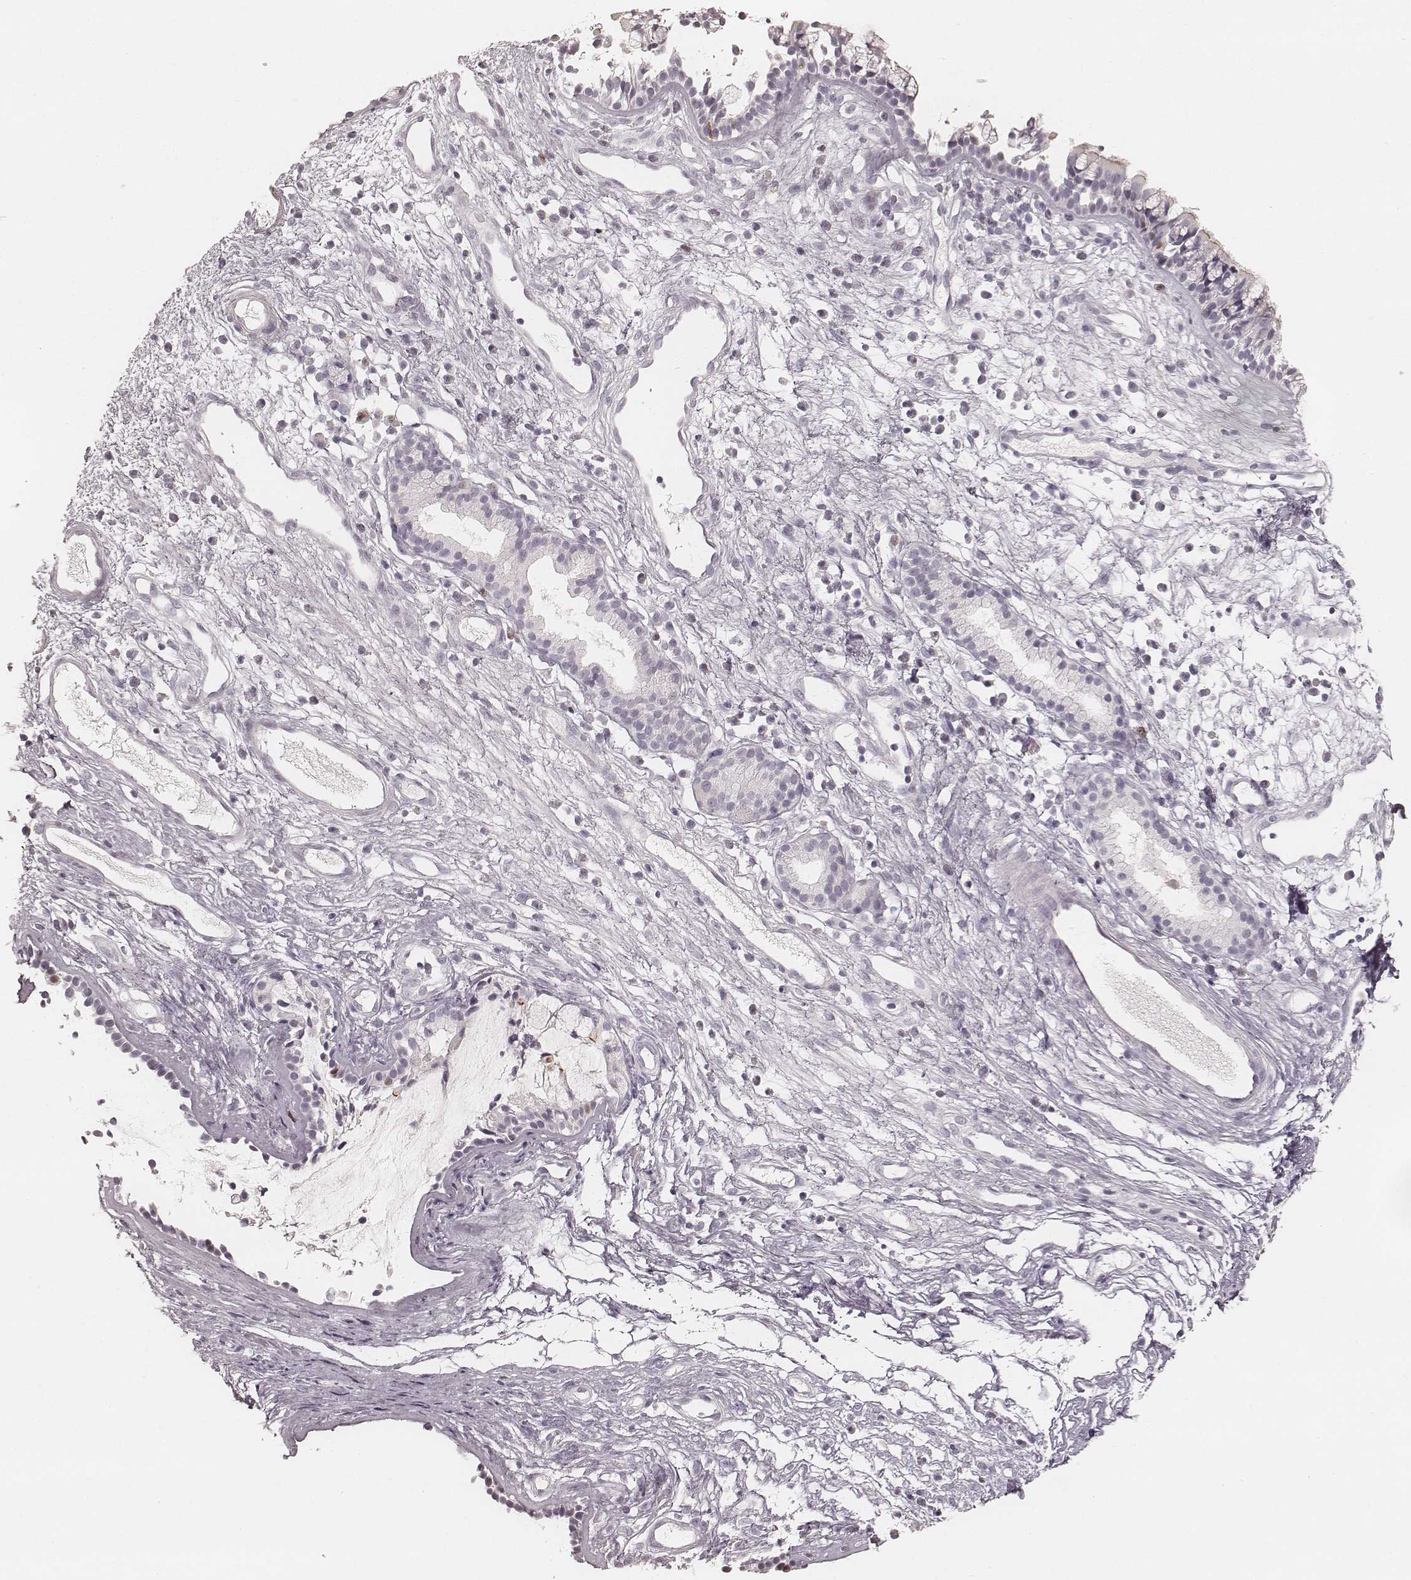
{"staining": {"intensity": "negative", "quantity": "none", "location": "none"}, "tissue": "nasopharynx", "cell_type": "Respiratory epithelial cells", "image_type": "normal", "snomed": [{"axis": "morphology", "description": "Normal tissue, NOS"}, {"axis": "topography", "description": "Nasopharynx"}], "caption": "IHC histopathology image of benign nasopharynx: human nasopharynx stained with DAB (3,3'-diaminobenzidine) shows no significant protein expression in respiratory epithelial cells. (Immunohistochemistry (ihc), brightfield microscopy, high magnification).", "gene": "TEX37", "patient": {"sex": "male", "age": 77}}